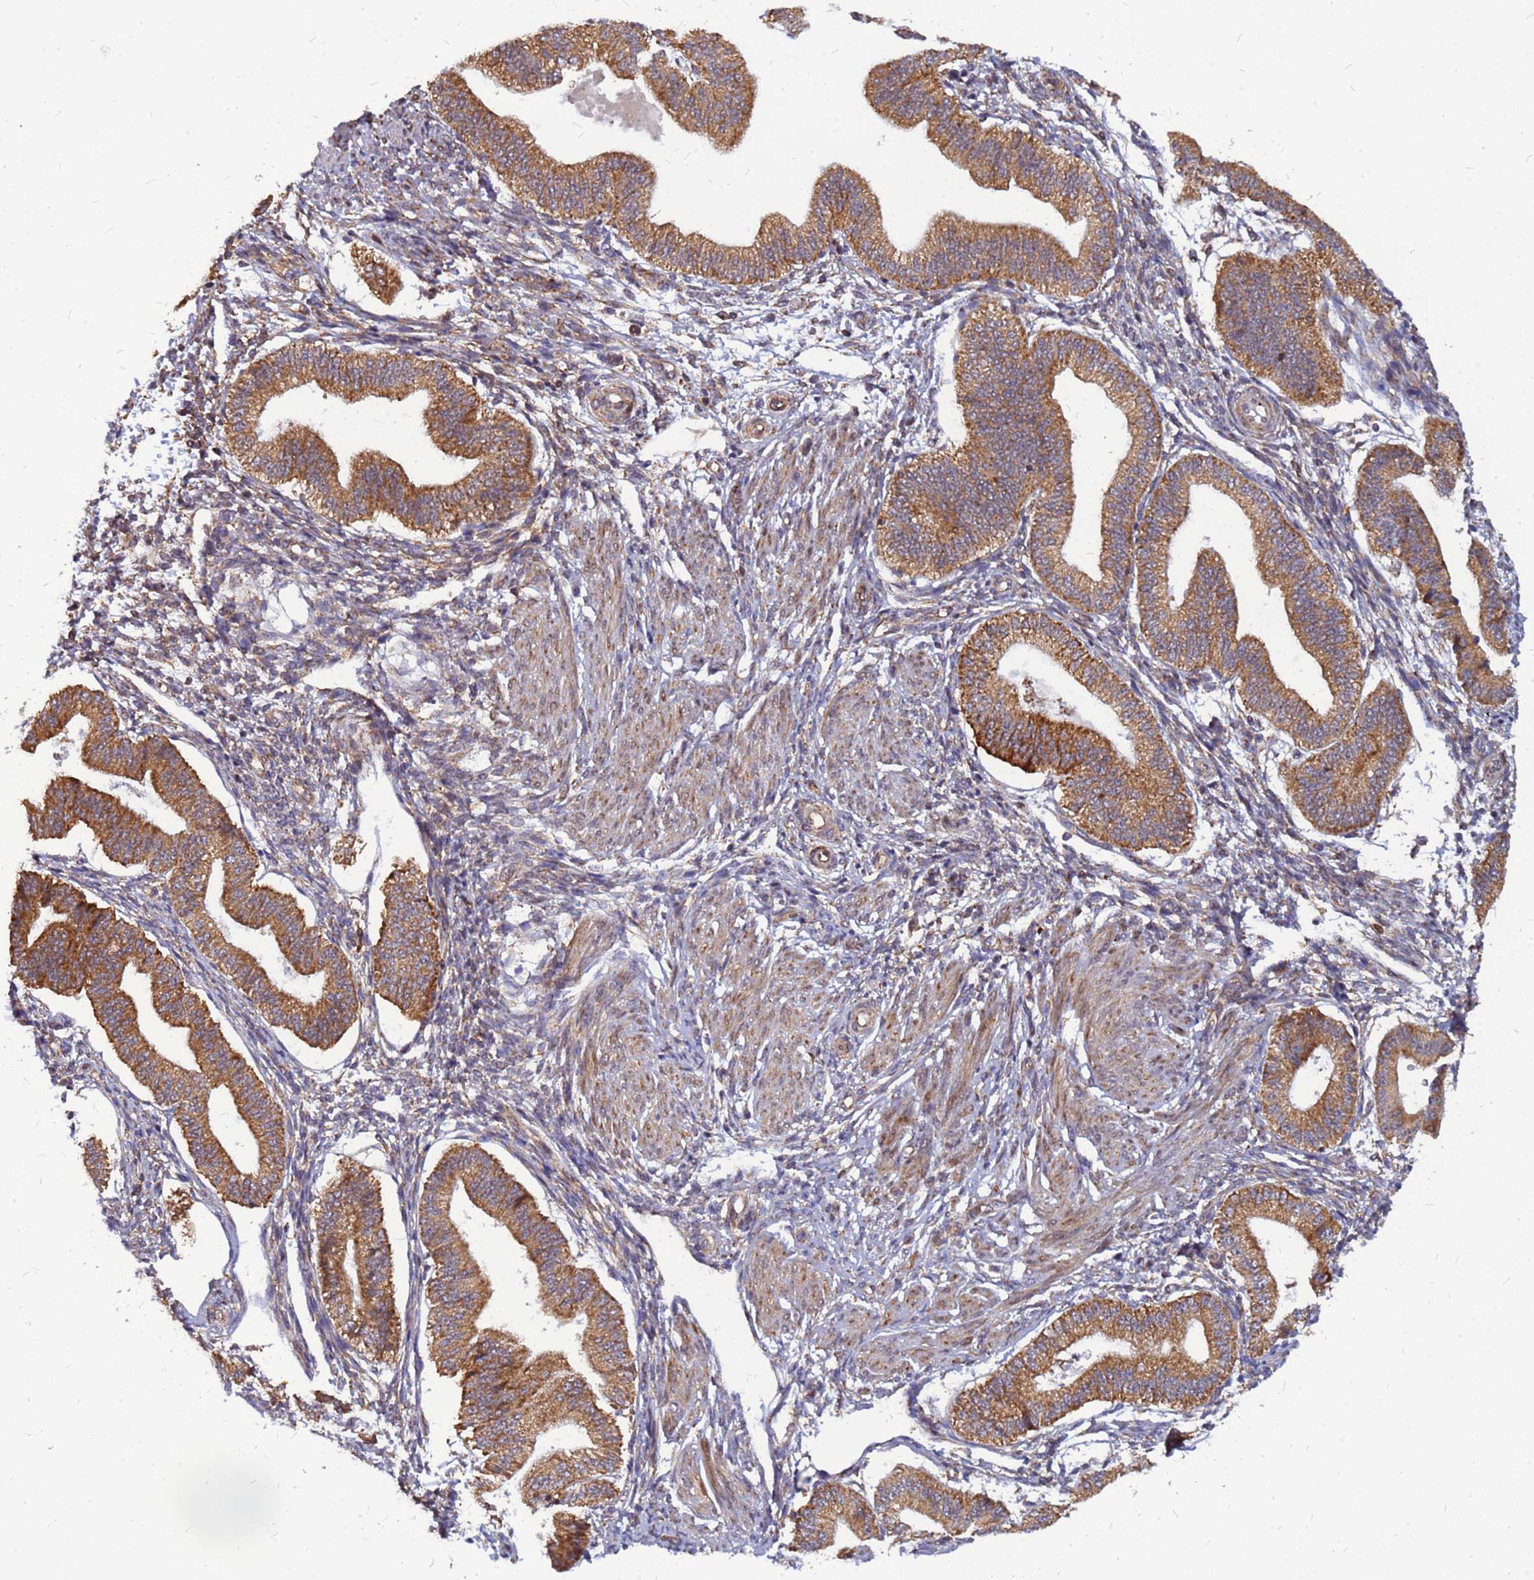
{"staining": {"intensity": "moderate", "quantity": "25%-75%", "location": "cytoplasmic/membranous"}, "tissue": "endometrium", "cell_type": "Cells in endometrial stroma", "image_type": "normal", "snomed": [{"axis": "morphology", "description": "Normal tissue, NOS"}, {"axis": "topography", "description": "Endometrium"}], "caption": "Approximately 25%-75% of cells in endometrial stroma in benign human endometrium display moderate cytoplasmic/membranous protein staining as visualized by brown immunohistochemical staining.", "gene": "RPL8", "patient": {"sex": "female", "age": 39}}